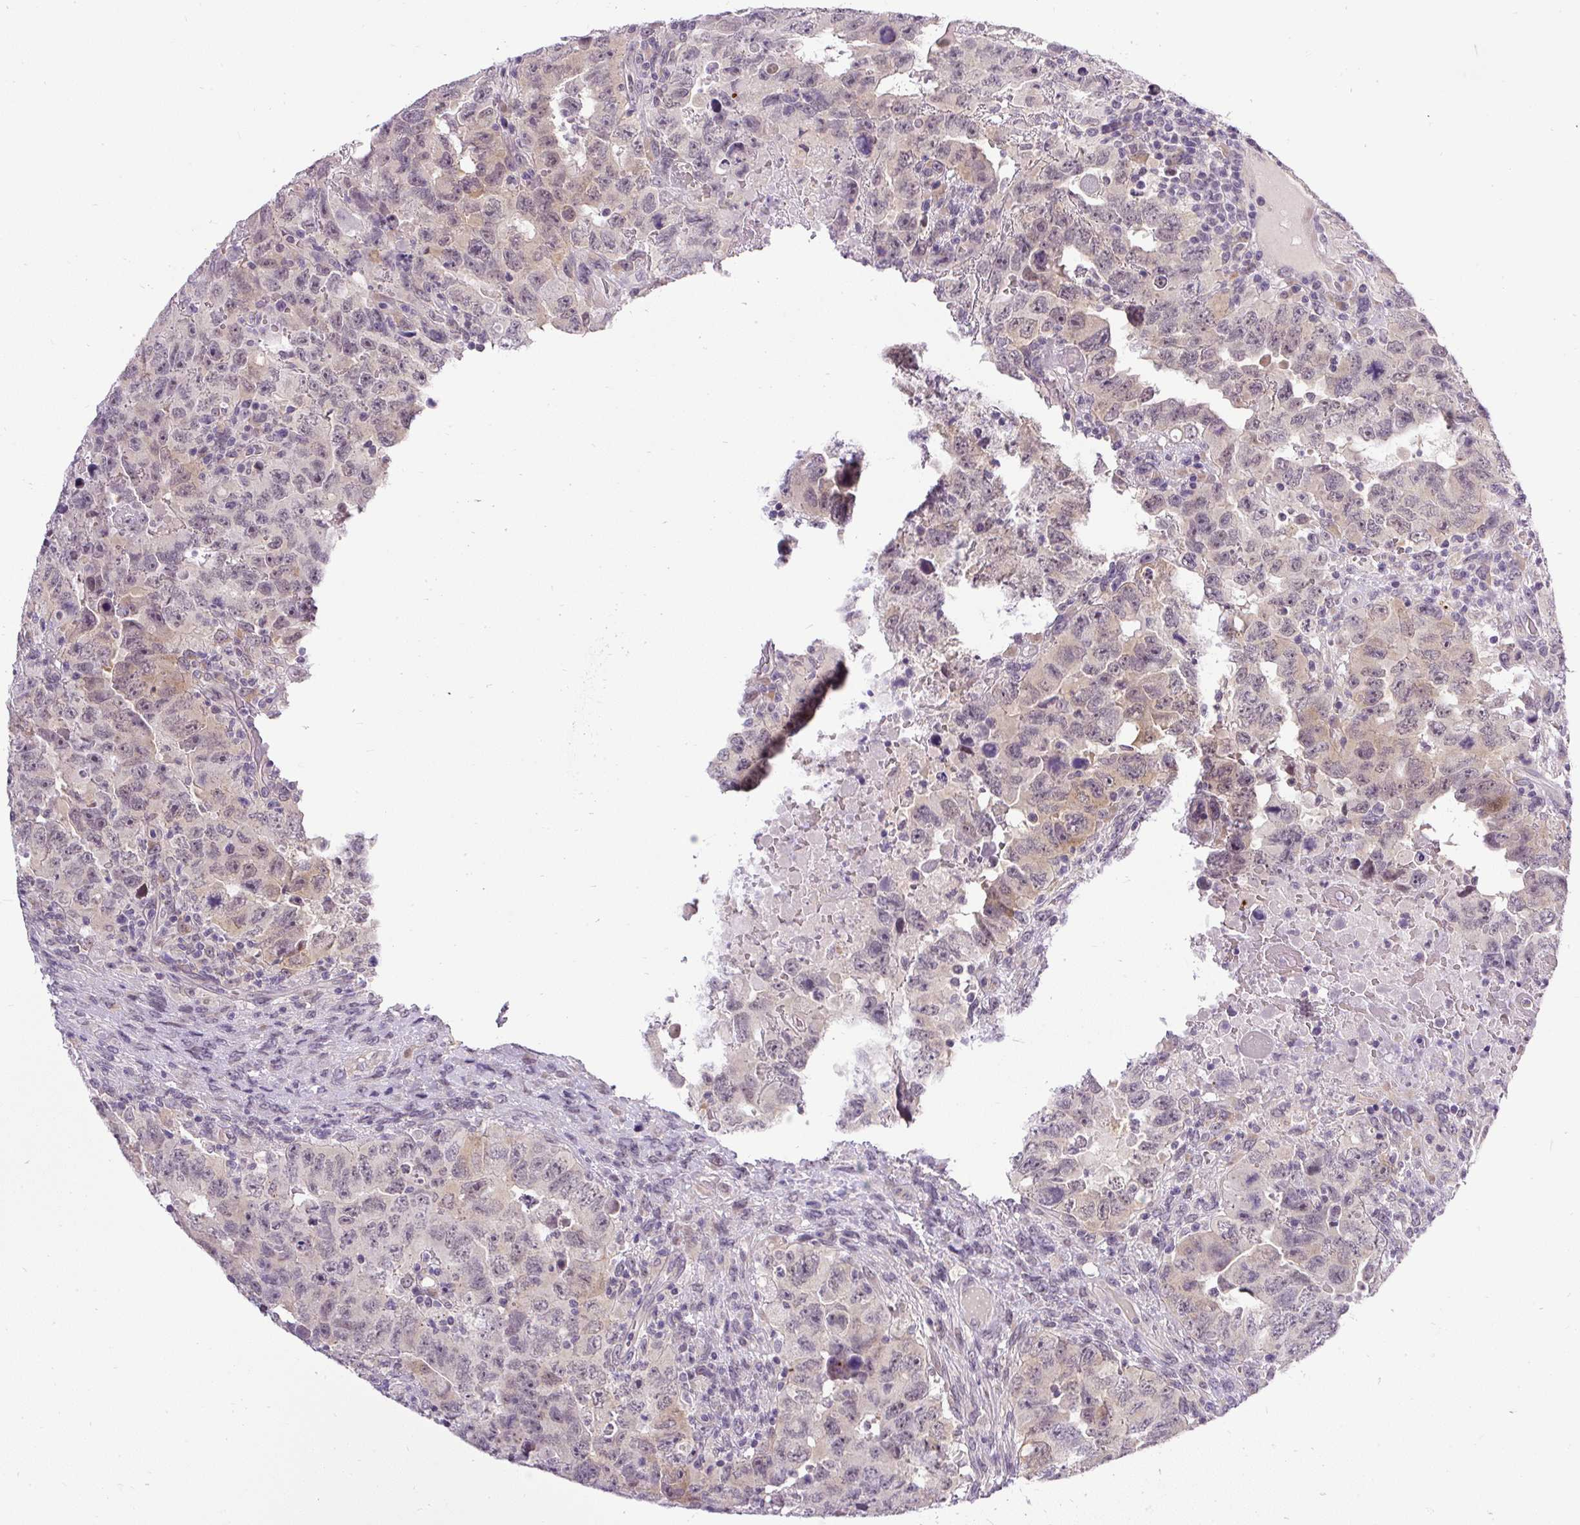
{"staining": {"intensity": "weak", "quantity": "25%-75%", "location": "cytoplasmic/membranous,nuclear"}, "tissue": "testis cancer", "cell_type": "Tumor cells", "image_type": "cancer", "snomed": [{"axis": "morphology", "description": "Carcinoma, Embryonal, NOS"}, {"axis": "topography", "description": "Testis"}], "caption": "Protein expression analysis of human testis cancer reveals weak cytoplasmic/membranous and nuclear expression in approximately 25%-75% of tumor cells.", "gene": "FAM117B", "patient": {"sex": "male", "age": 24}}